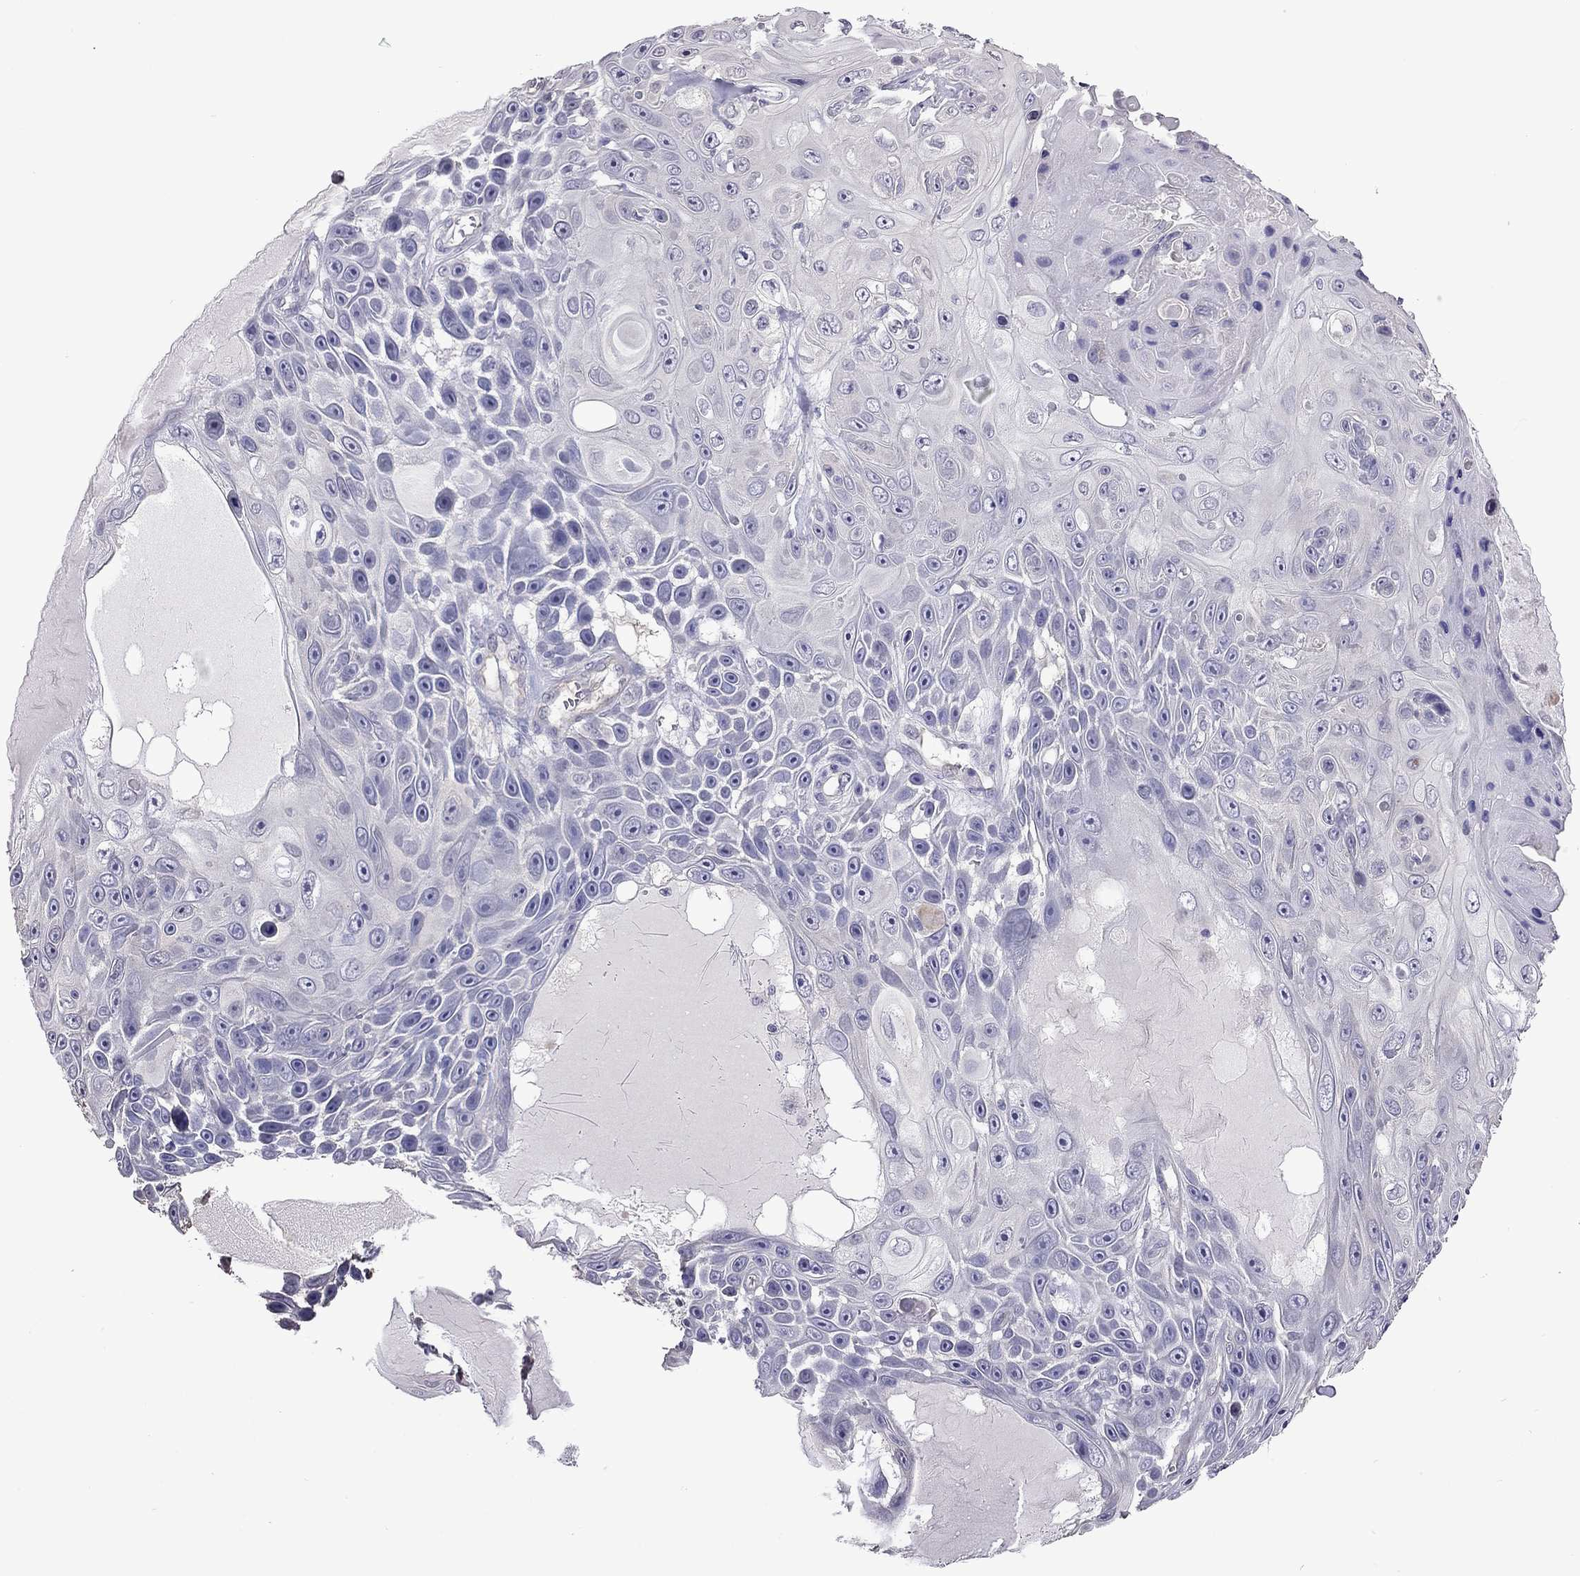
{"staining": {"intensity": "negative", "quantity": "none", "location": "none"}, "tissue": "skin cancer", "cell_type": "Tumor cells", "image_type": "cancer", "snomed": [{"axis": "morphology", "description": "Squamous cell carcinoma, NOS"}, {"axis": "topography", "description": "Skin"}], "caption": "Immunohistochemistry (IHC) photomicrograph of human squamous cell carcinoma (skin) stained for a protein (brown), which displays no positivity in tumor cells. Nuclei are stained in blue.", "gene": "FEZ1", "patient": {"sex": "male", "age": 82}}